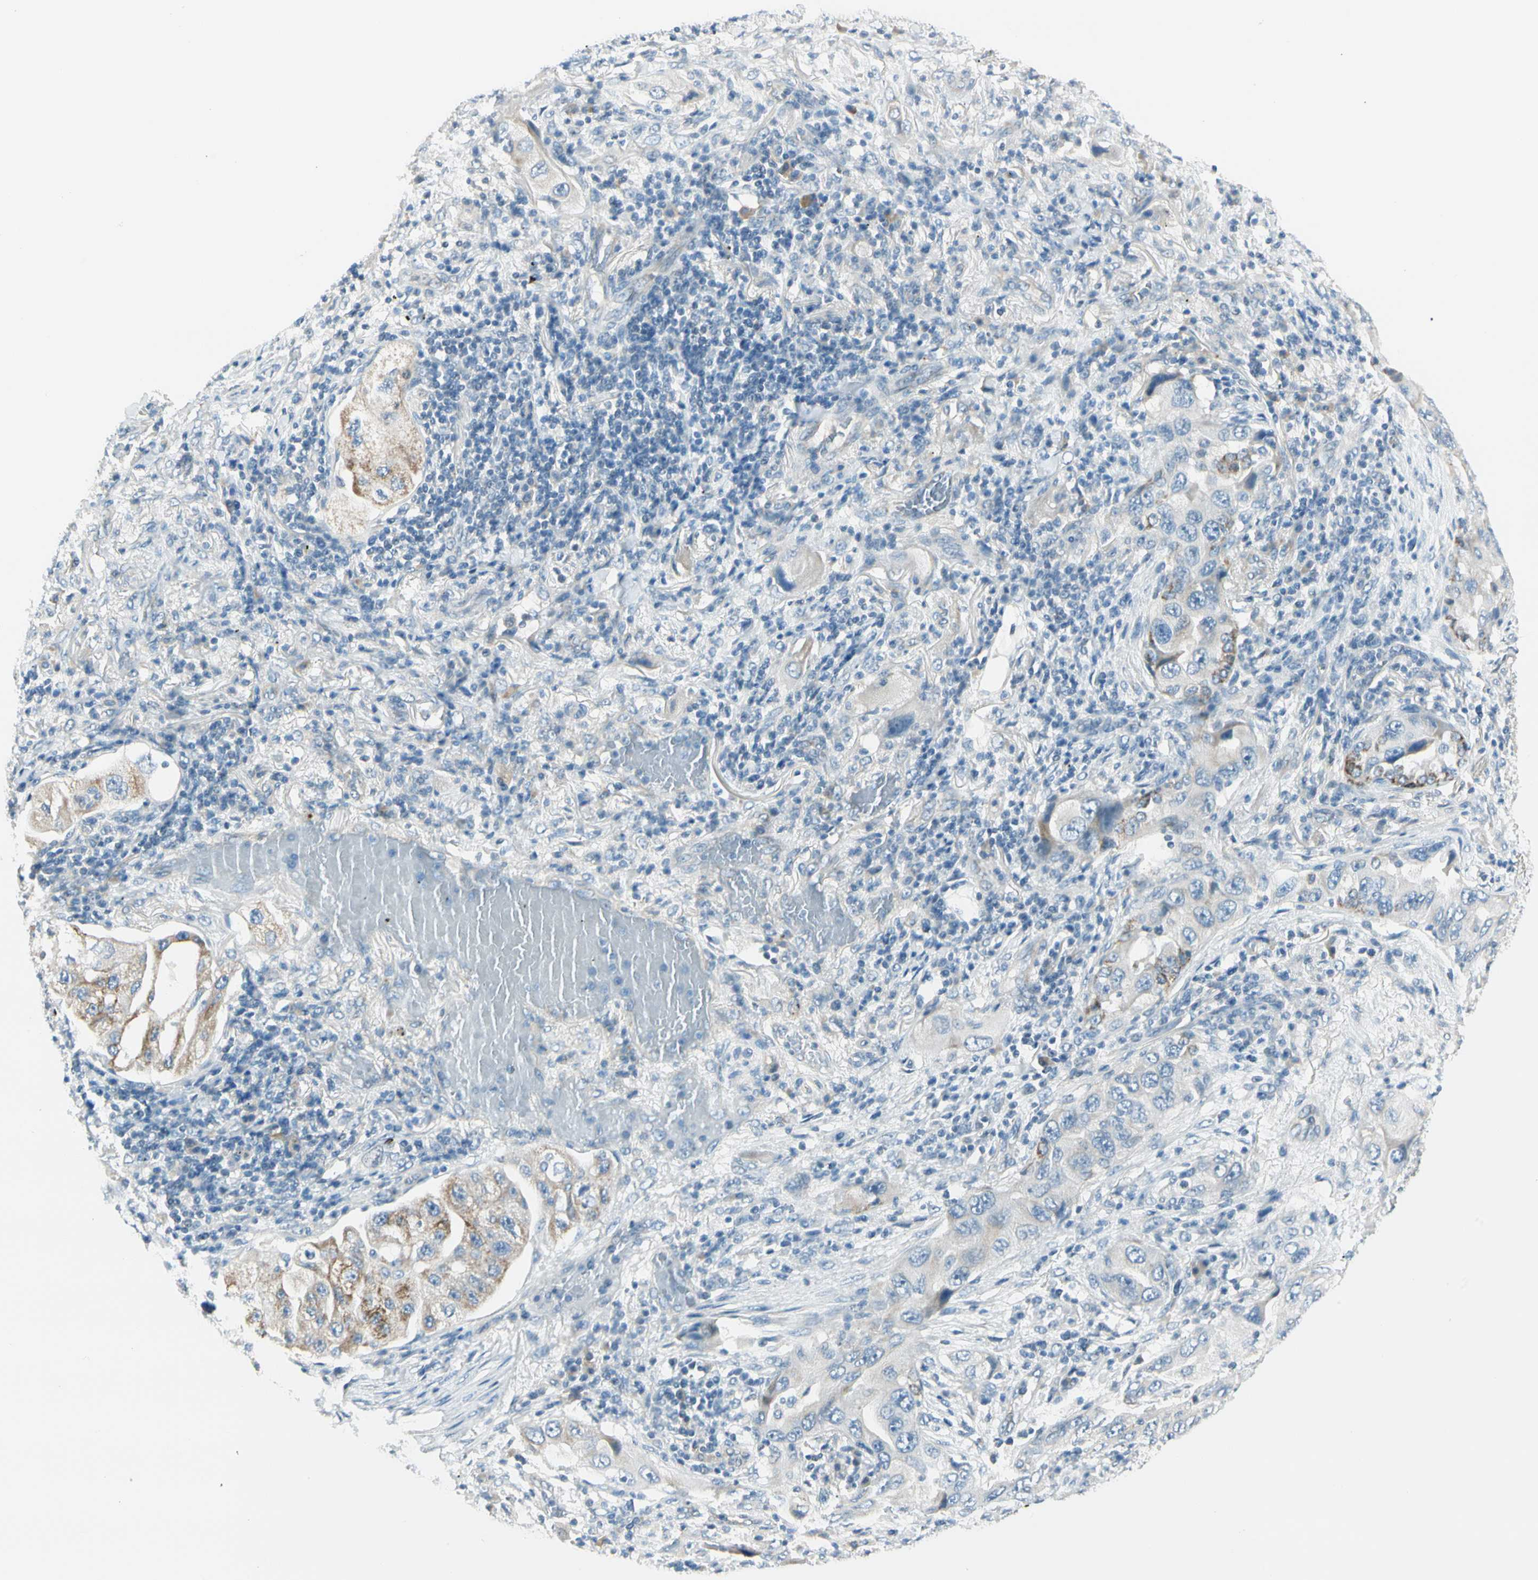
{"staining": {"intensity": "strong", "quantity": "<25%", "location": "cytoplasmic/membranous"}, "tissue": "lung cancer", "cell_type": "Tumor cells", "image_type": "cancer", "snomed": [{"axis": "morphology", "description": "Adenocarcinoma, NOS"}, {"axis": "topography", "description": "Lung"}], "caption": "The micrograph demonstrates immunohistochemical staining of adenocarcinoma (lung). There is strong cytoplasmic/membranous positivity is present in about <25% of tumor cells.", "gene": "SLC6A15", "patient": {"sex": "female", "age": 65}}